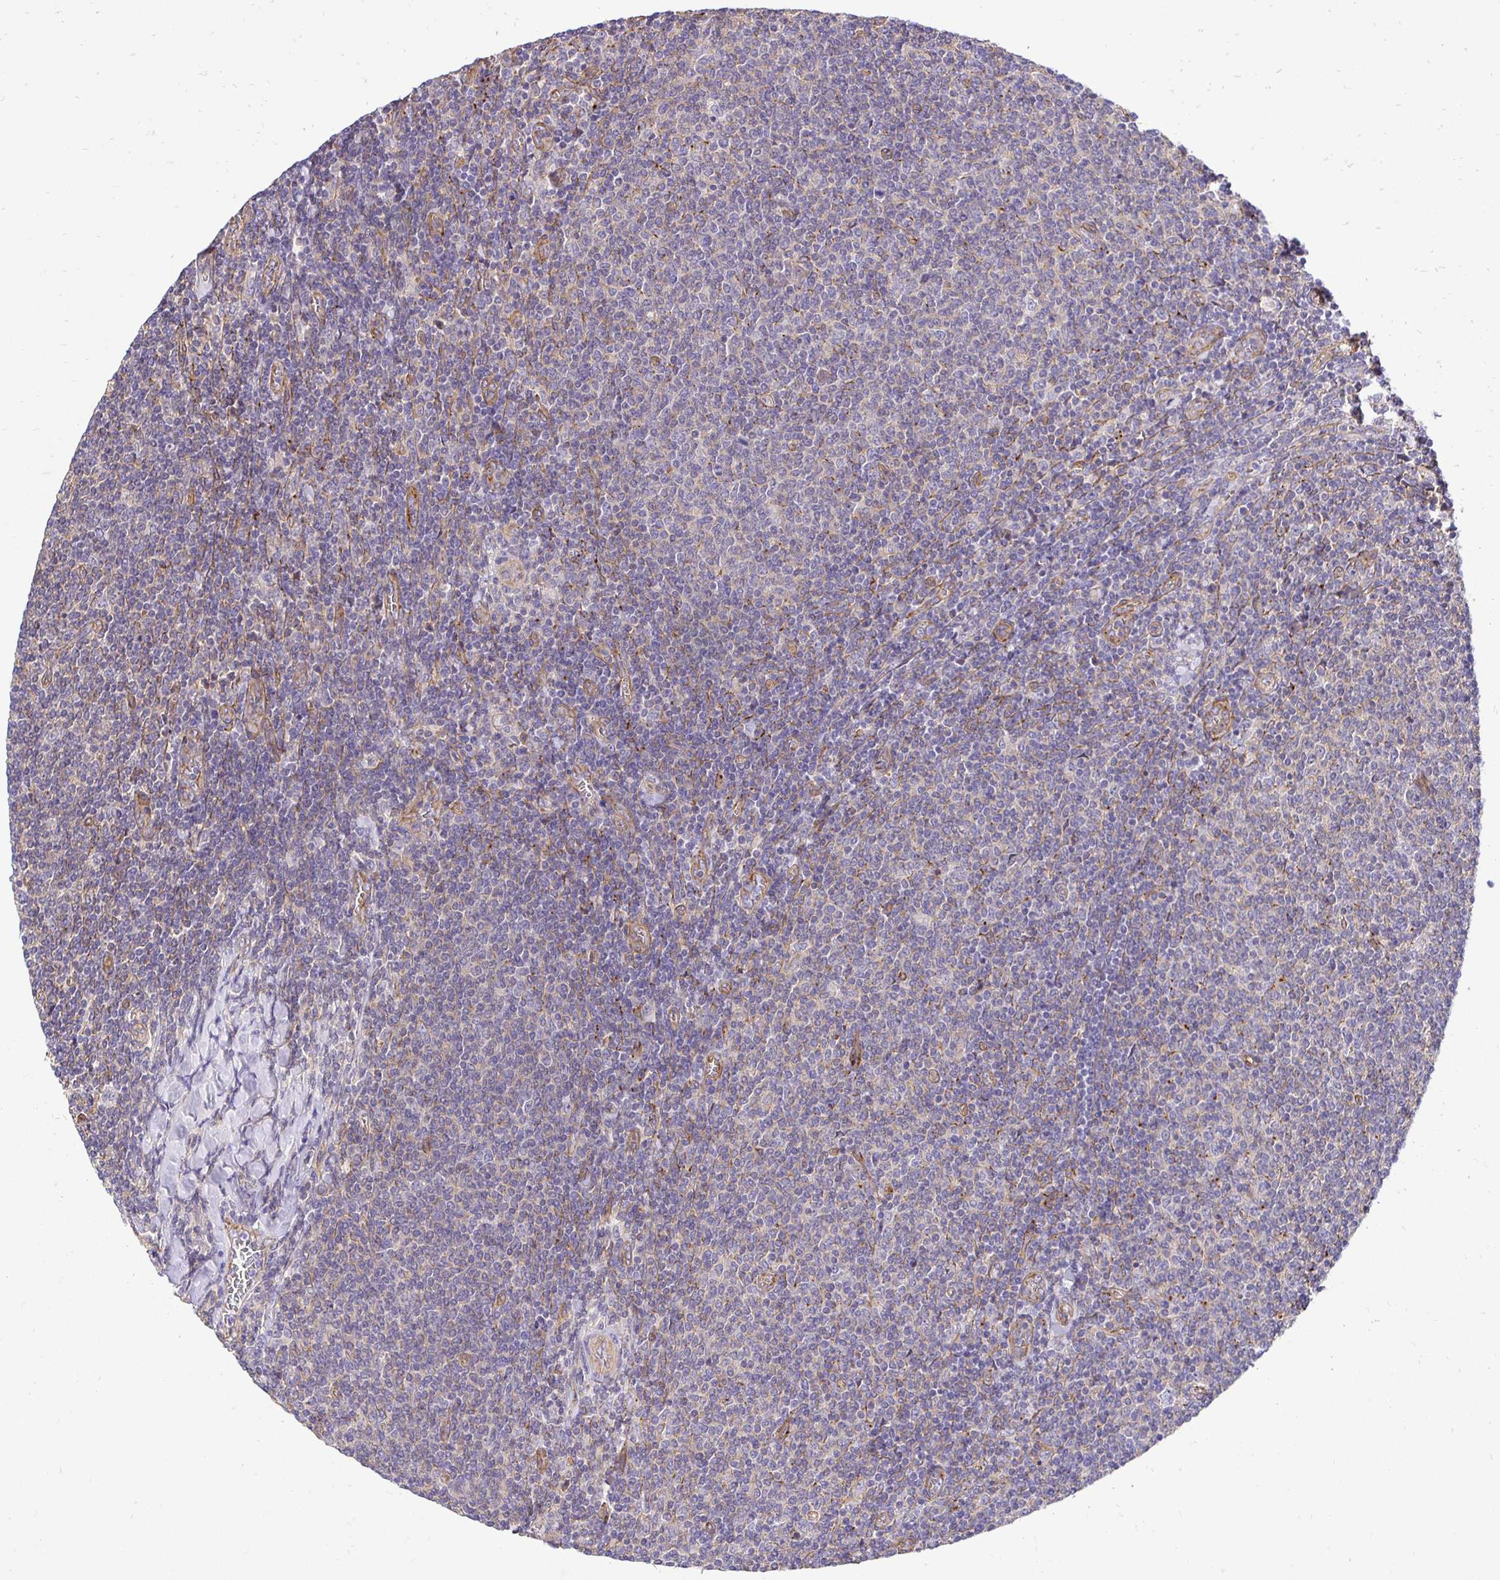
{"staining": {"intensity": "negative", "quantity": "none", "location": "none"}, "tissue": "lymphoma", "cell_type": "Tumor cells", "image_type": "cancer", "snomed": [{"axis": "morphology", "description": "Malignant lymphoma, non-Hodgkin's type, Low grade"}, {"axis": "topography", "description": "Lymph node"}], "caption": "An immunohistochemistry (IHC) photomicrograph of malignant lymphoma, non-Hodgkin's type (low-grade) is shown. There is no staining in tumor cells of malignant lymphoma, non-Hodgkin's type (low-grade).", "gene": "SLC9A1", "patient": {"sex": "male", "age": 52}}